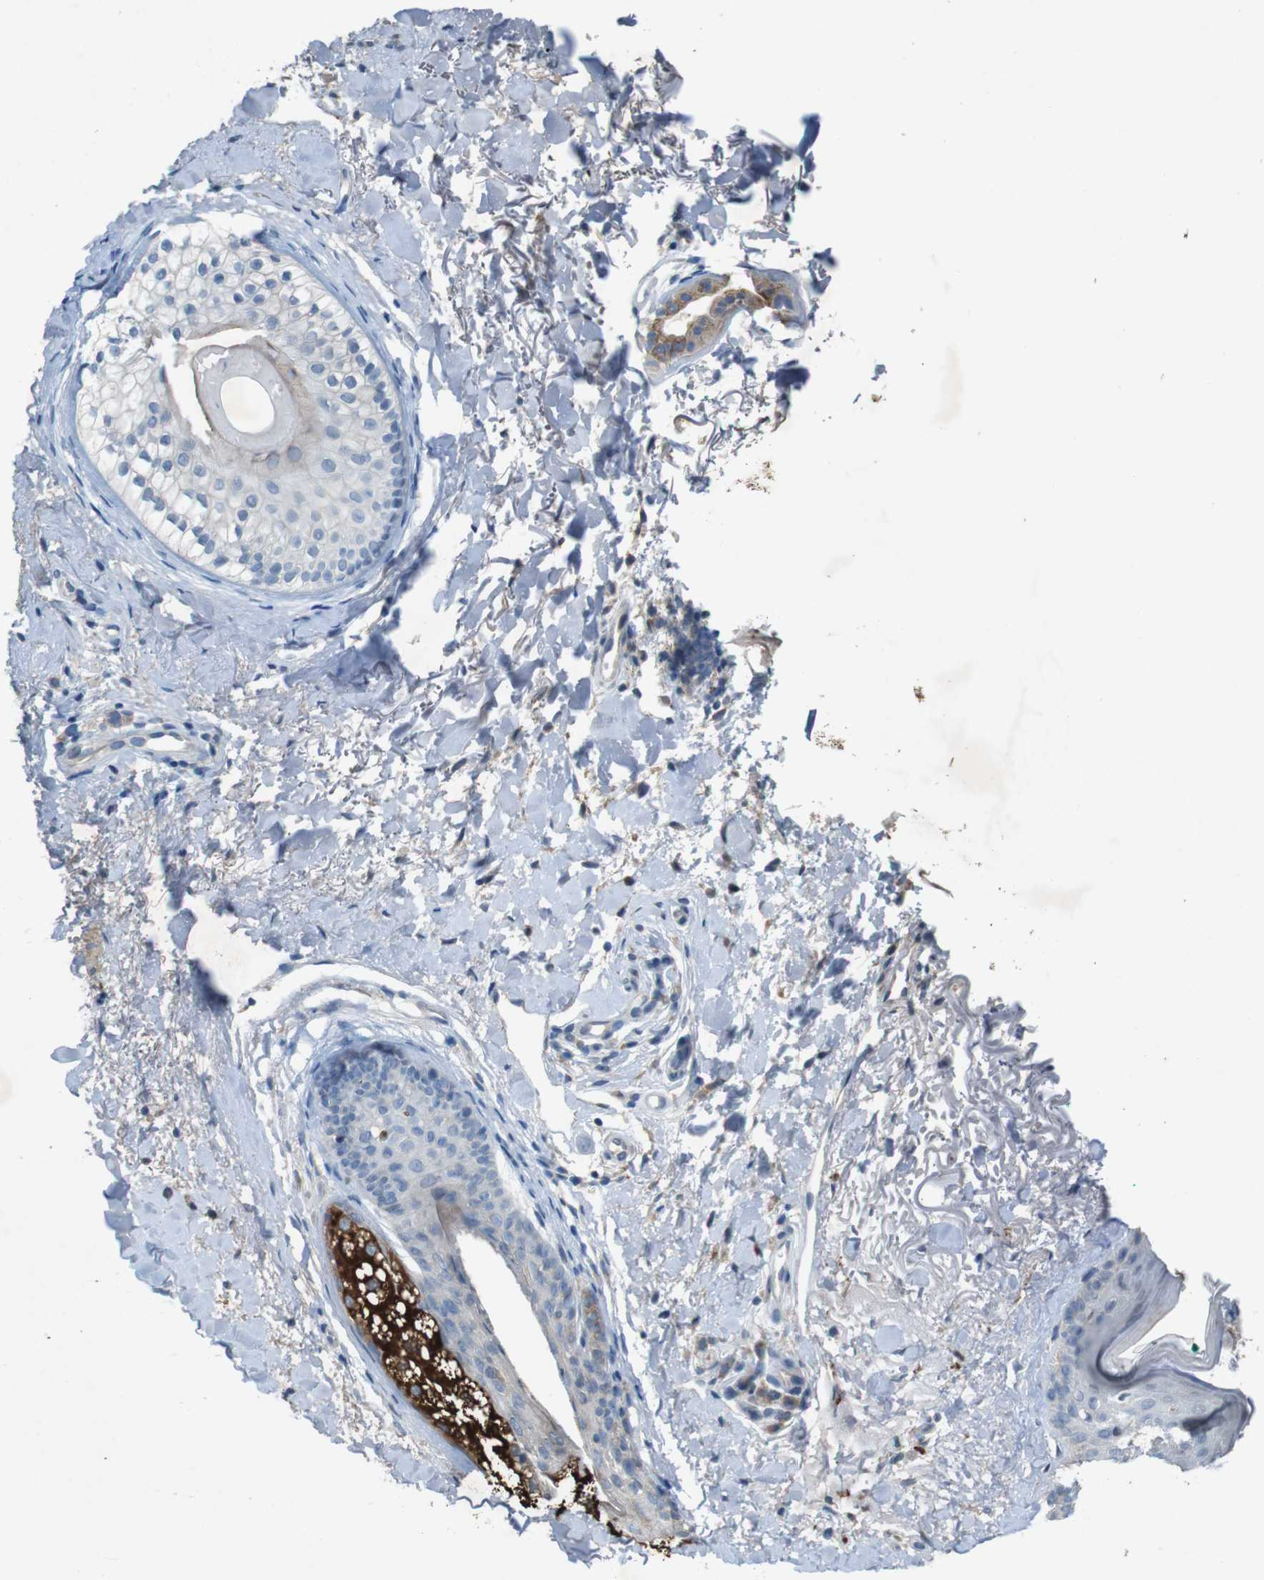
{"staining": {"intensity": "negative", "quantity": "none", "location": "none"}, "tissue": "skin cancer", "cell_type": "Tumor cells", "image_type": "cancer", "snomed": [{"axis": "morphology", "description": "Normal tissue, NOS"}, {"axis": "morphology", "description": "Basal cell carcinoma"}, {"axis": "topography", "description": "Skin"}], "caption": "This is an immunohistochemistry (IHC) photomicrograph of skin cancer (basal cell carcinoma). There is no positivity in tumor cells.", "gene": "MOGAT3", "patient": {"sex": "female", "age": 71}}